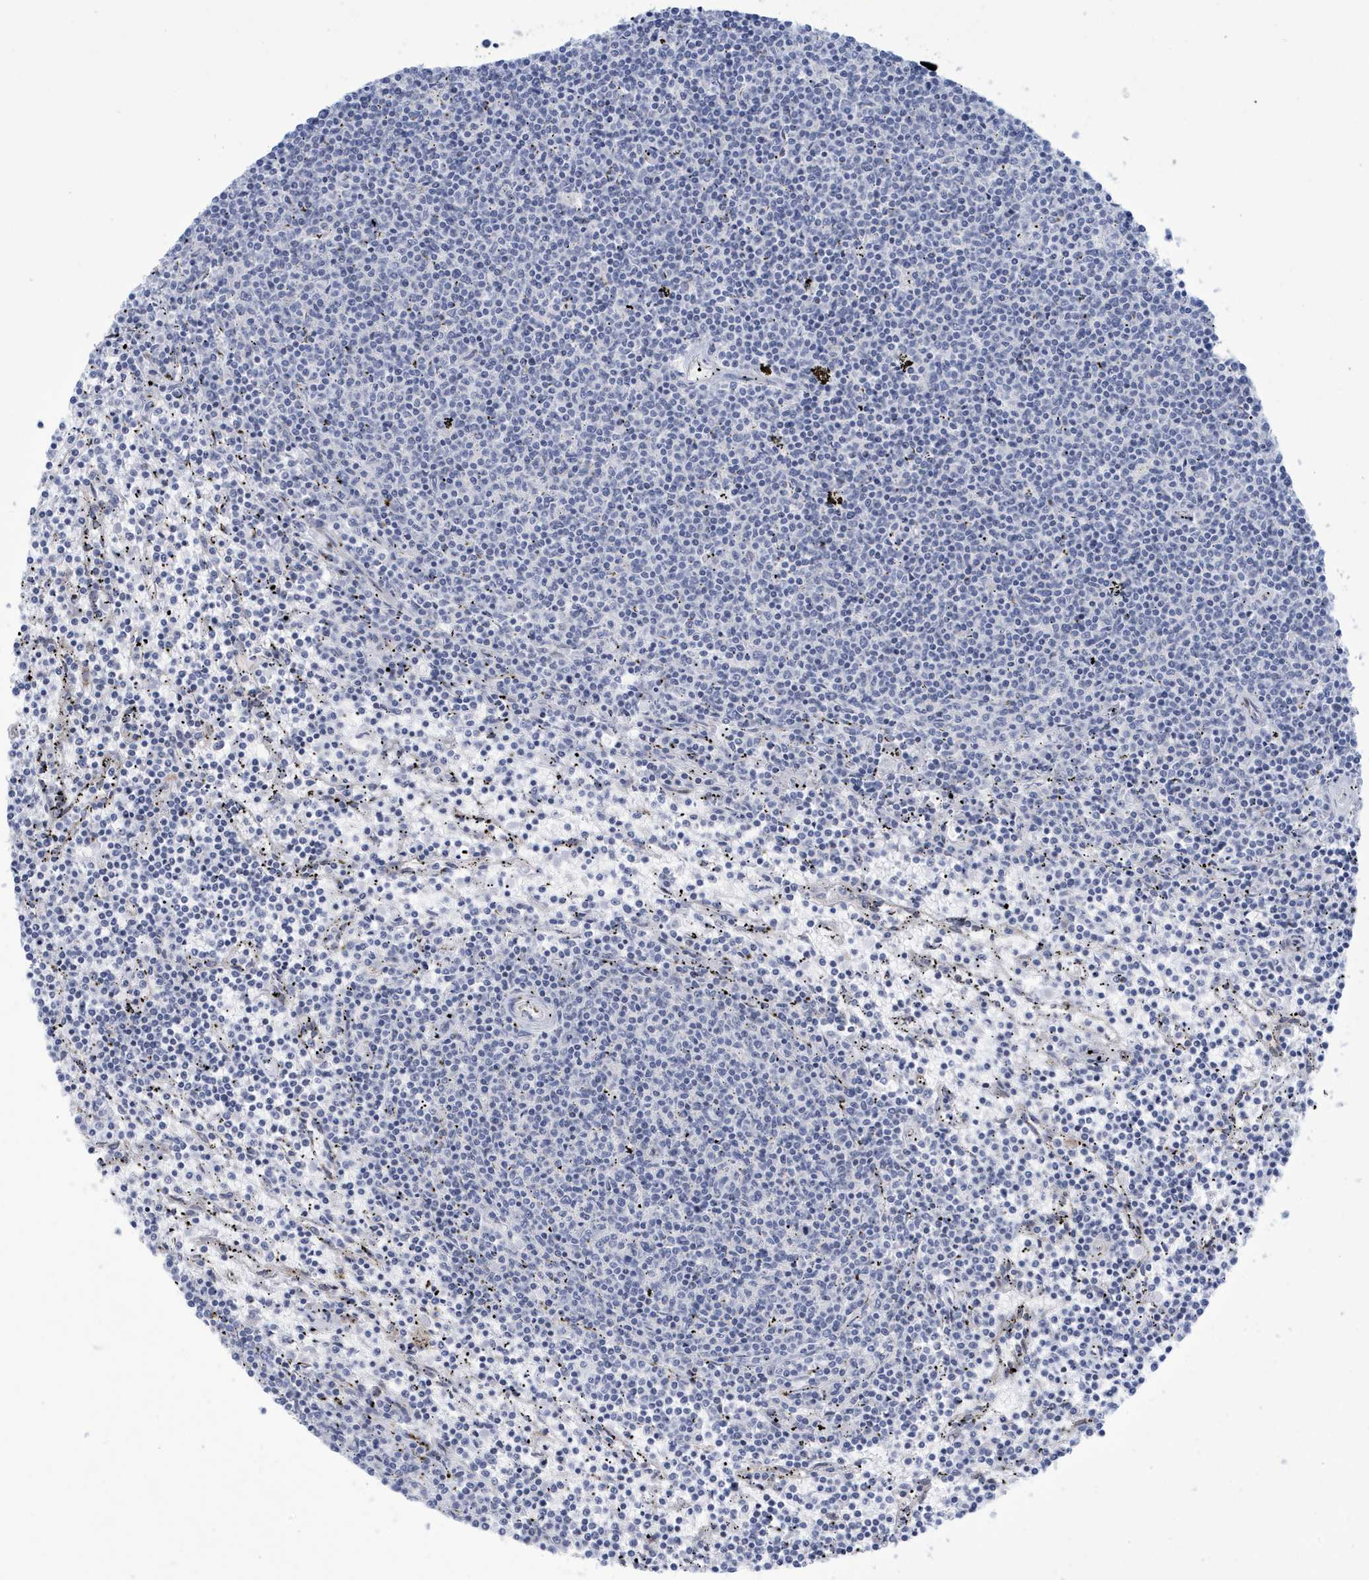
{"staining": {"intensity": "negative", "quantity": "none", "location": "none"}, "tissue": "lymphoma", "cell_type": "Tumor cells", "image_type": "cancer", "snomed": [{"axis": "morphology", "description": "Malignant lymphoma, non-Hodgkin's type, Low grade"}, {"axis": "topography", "description": "Spleen"}], "caption": "Tumor cells are negative for brown protein staining in low-grade malignant lymphoma, non-Hodgkin's type.", "gene": "SEMA3F", "patient": {"sex": "female", "age": 50}}